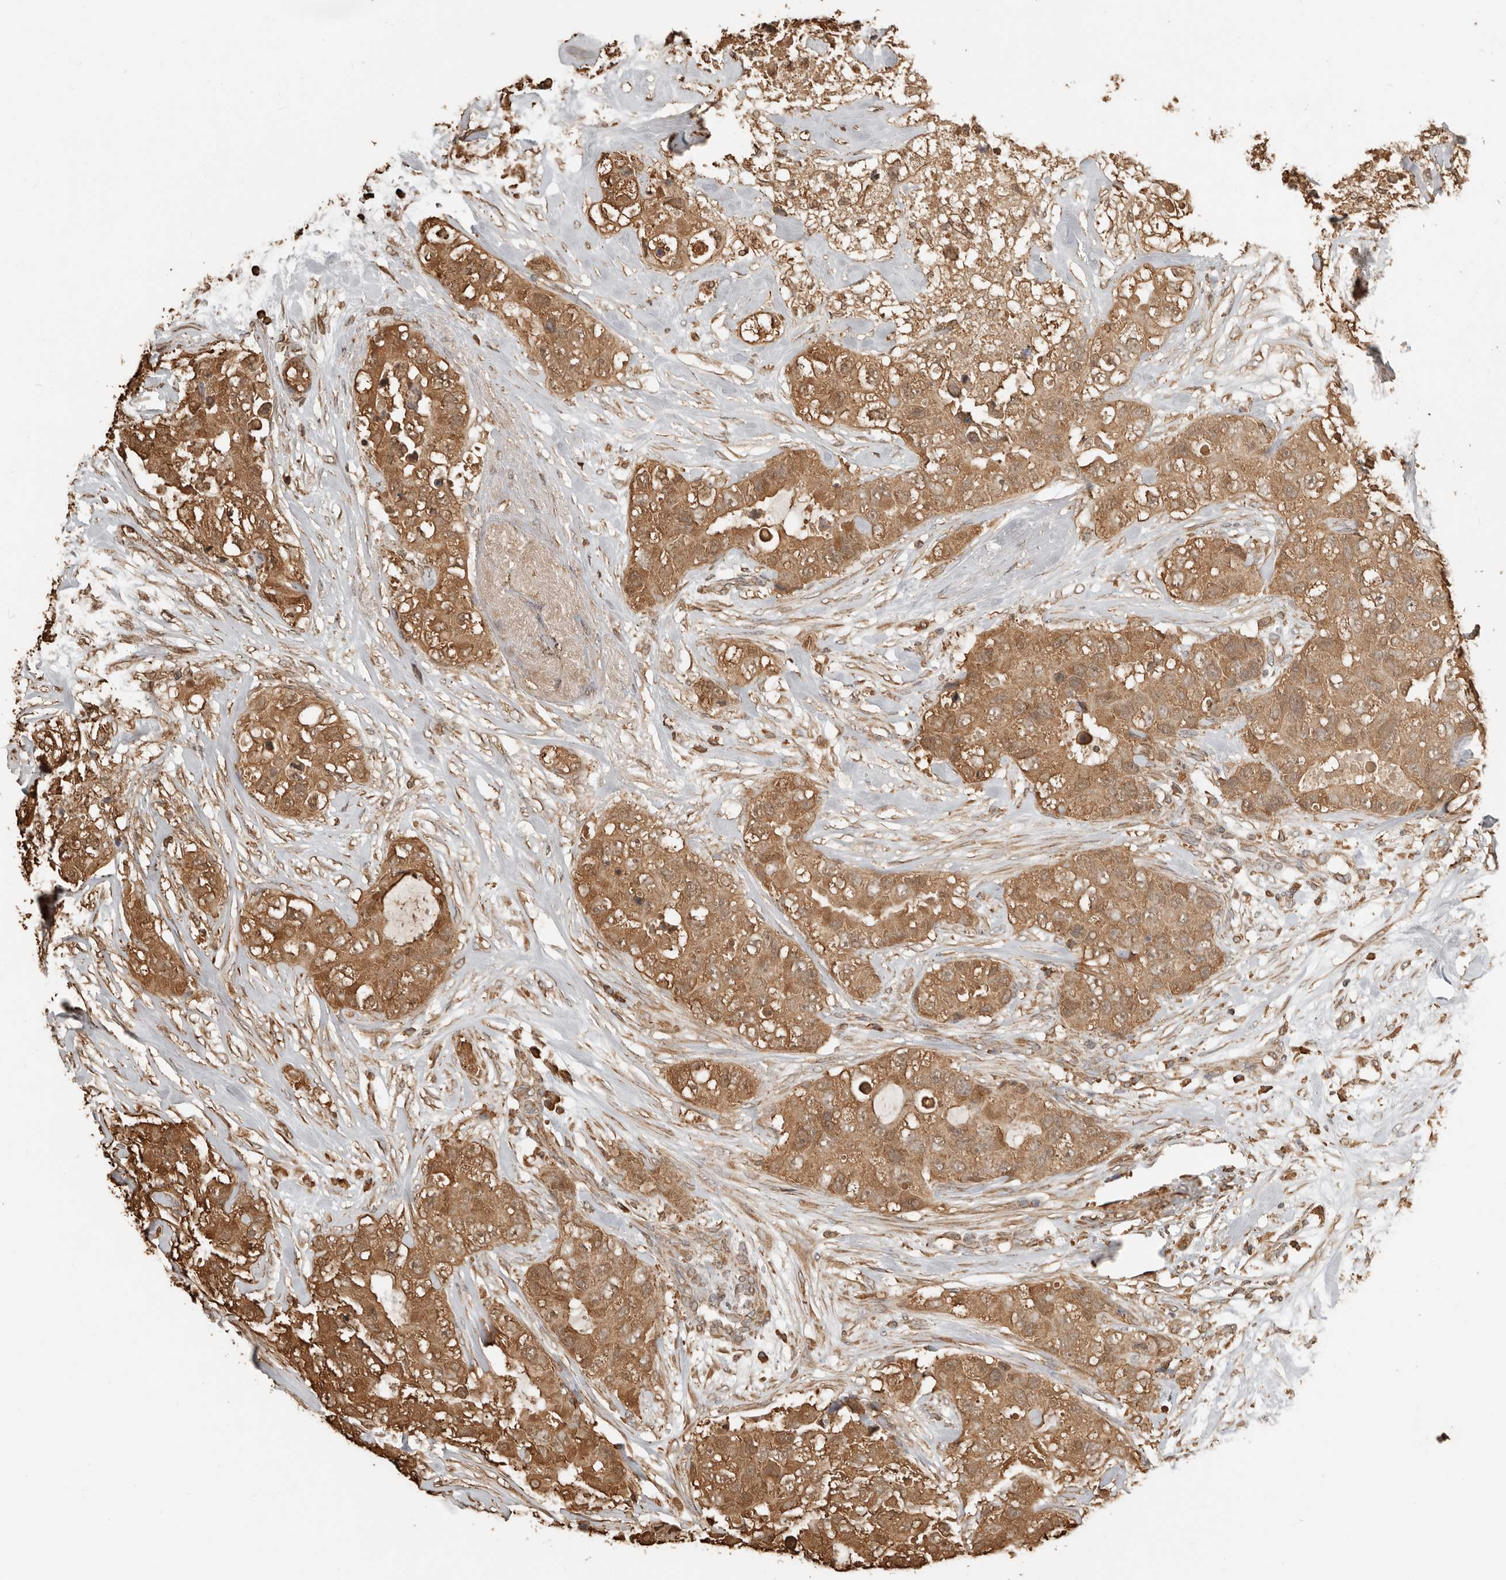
{"staining": {"intensity": "moderate", "quantity": ">75%", "location": "cytoplasmic/membranous"}, "tissue": "breast cancer", "cell_type": "Tumor cells", "image_type": "cancer", "snomed": [{"axis": "morphology", "description": "Duct carcinoma"}, {"axis": "topography", "description": "Breast"}], "caption": "Brown immunohistochemical staining in human infiltrating ductal carcinoma (breast) exhibits moderate cytoplasmic/membranous staining in approximately >75% of tumor cells.", "gene": "ARHGEF10L", "patient": {"sex": "female", "age": 62}}